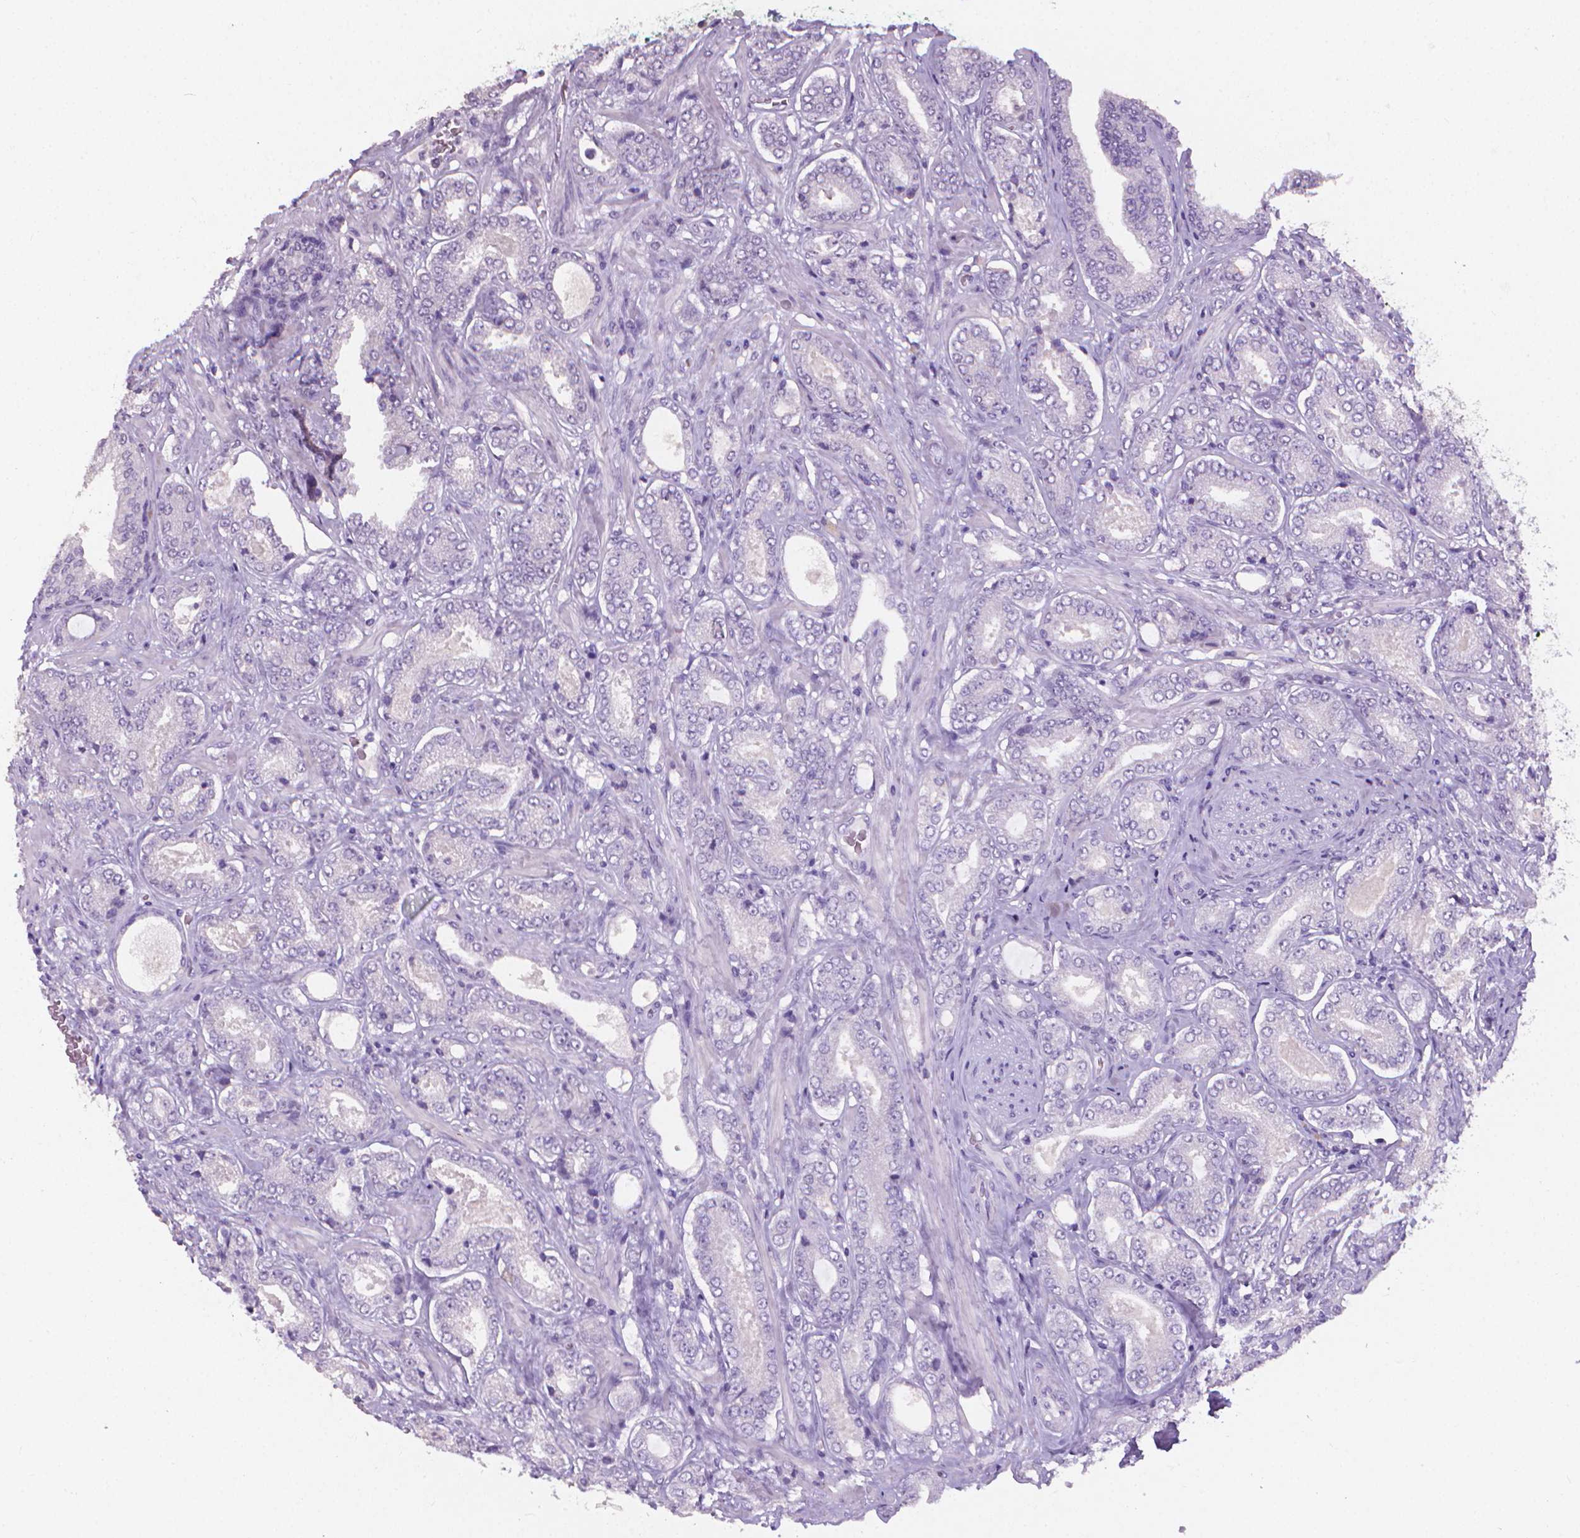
{"staining": {"intensity": "negative", "quantity": "none", "location": "none"}, "tissue": "prostate cancer", "cell_type": "Tumor cells", "image_type": "cancer", "snomed": [{"axis": "morphology", "description": "Adenocarcinoma, NOS"}, {"axis": "topography", "description": "Prostate"}], "caption": "Immunohistochemical staining of human adenocarcinoma (prostate) shows no significant expression in tumor cells.", "gene": "XPNPEP2", "patient": {"sex": "male", "age": 64}}